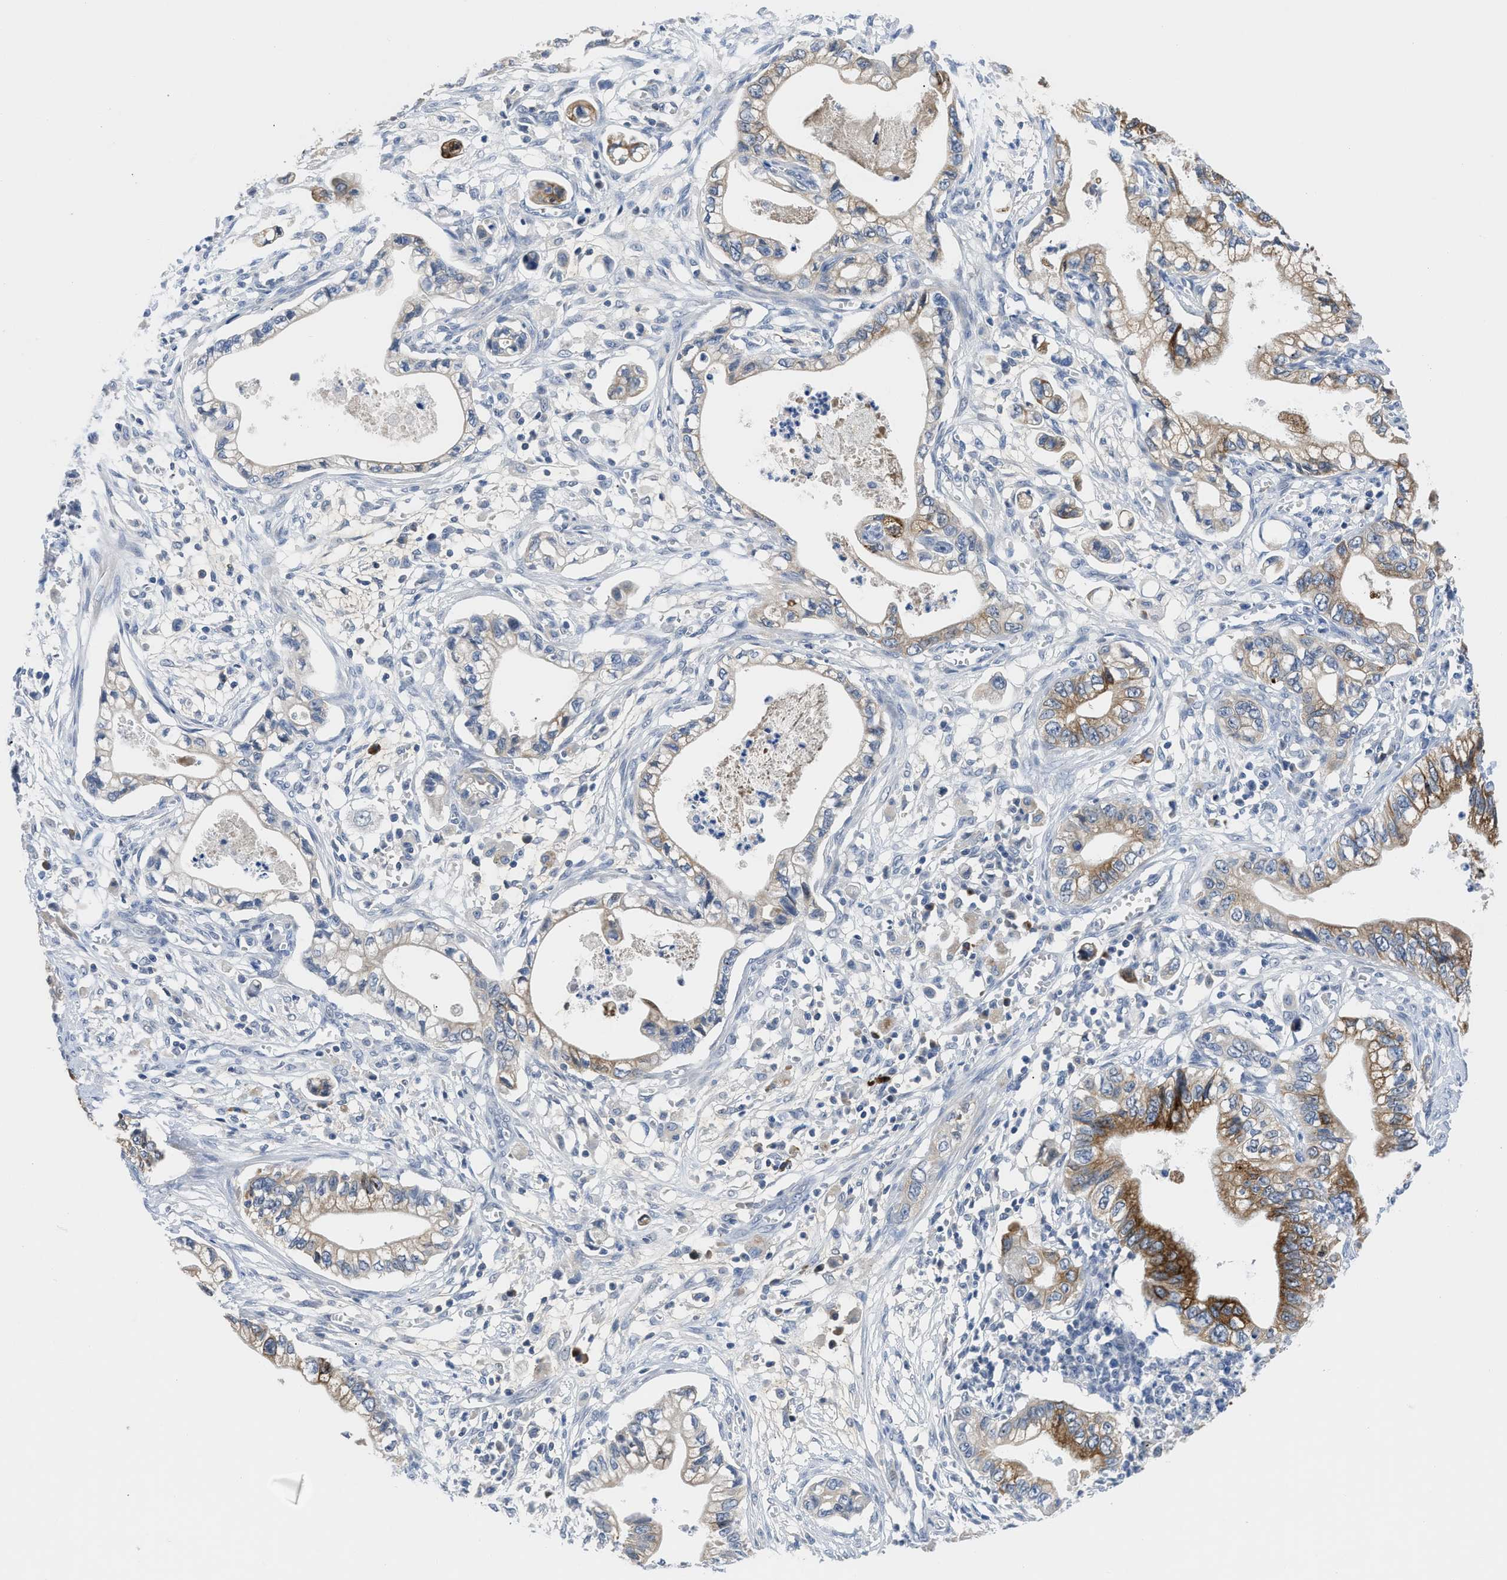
{"staining": {"intensity": "moderate", "quantity": "<25%", "location": "cytoplasmic/membranous"}, "tissue": "pancreatic cancer", "cell_type": "Tumor cells", "image_type": "cancer", "snomed": [{"axis": "morphology", "description": "Adenocarcinoma, NOS"}, {"axis": "topography", "description": "Pancreas"}], "caption": "High-magnification brightfield microscopy of adenocarcinoma (pancreatic) stained with DAB (3,3'-diaminobenzidine) (brown) and counterstained with hematoxylin (blue). tumor cells exhibit moderate cytoplasmic/membranous positivity is present in about<25% of cells.", "gene": "OR9K2", "patient": {"sex": "male", "age": 56}}